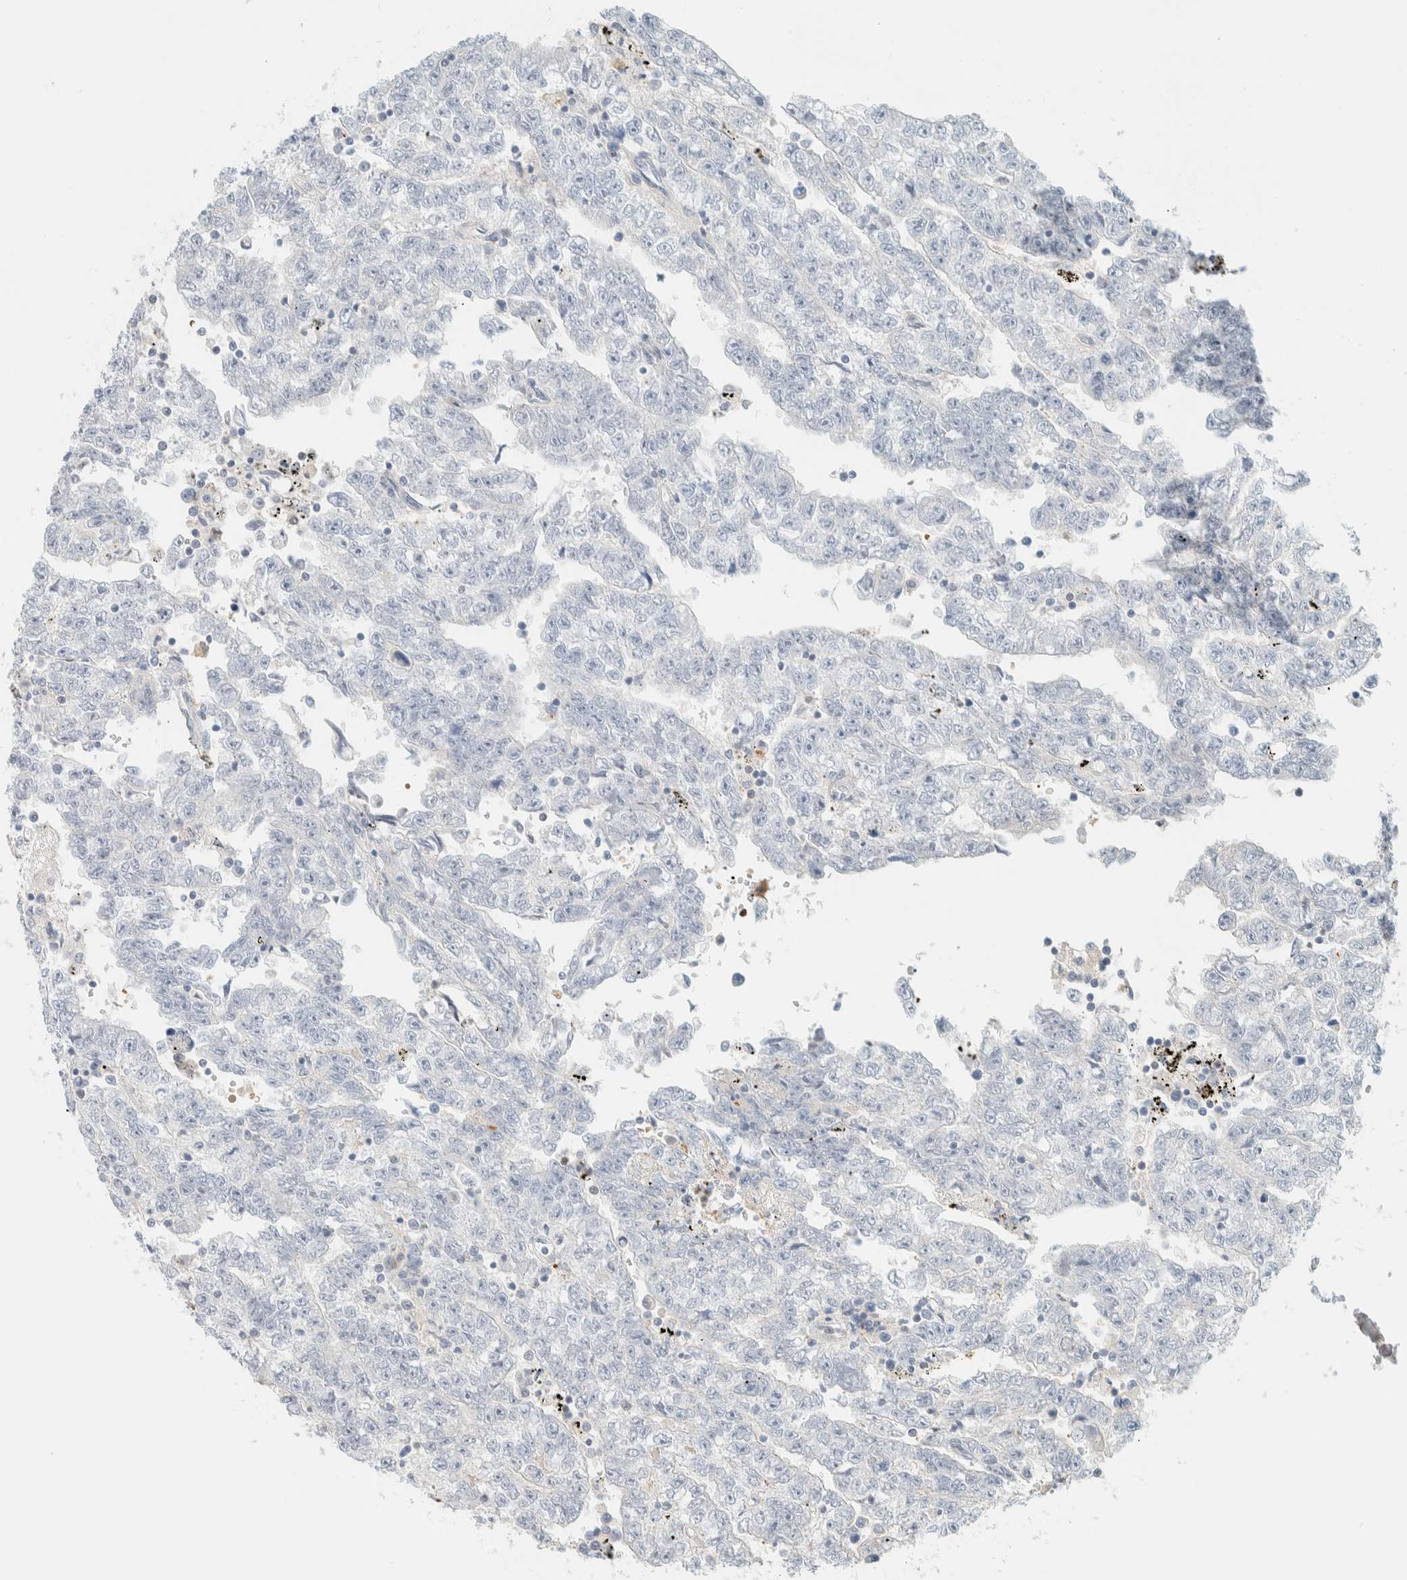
{"staining": {"intensity": "weak", "quantity": "<25%", "location": "cytoplasmic/membranous"}, "tissue": "testis cancer", "cell_type": "Tumor cells", "image_type": "cancer", "snomed": [{"axis": "morphology", "description": "Carcinoma, Embryonal, NOS"}, {"axis": "topography", "description": "Testis"}], "caption": "Human embryonal carcinoma (testis) stained for a protein using IHC displays no staining in tumor cells.", "gene": "ZBTB37", "patient": {"sex": "male", "age": 25}}